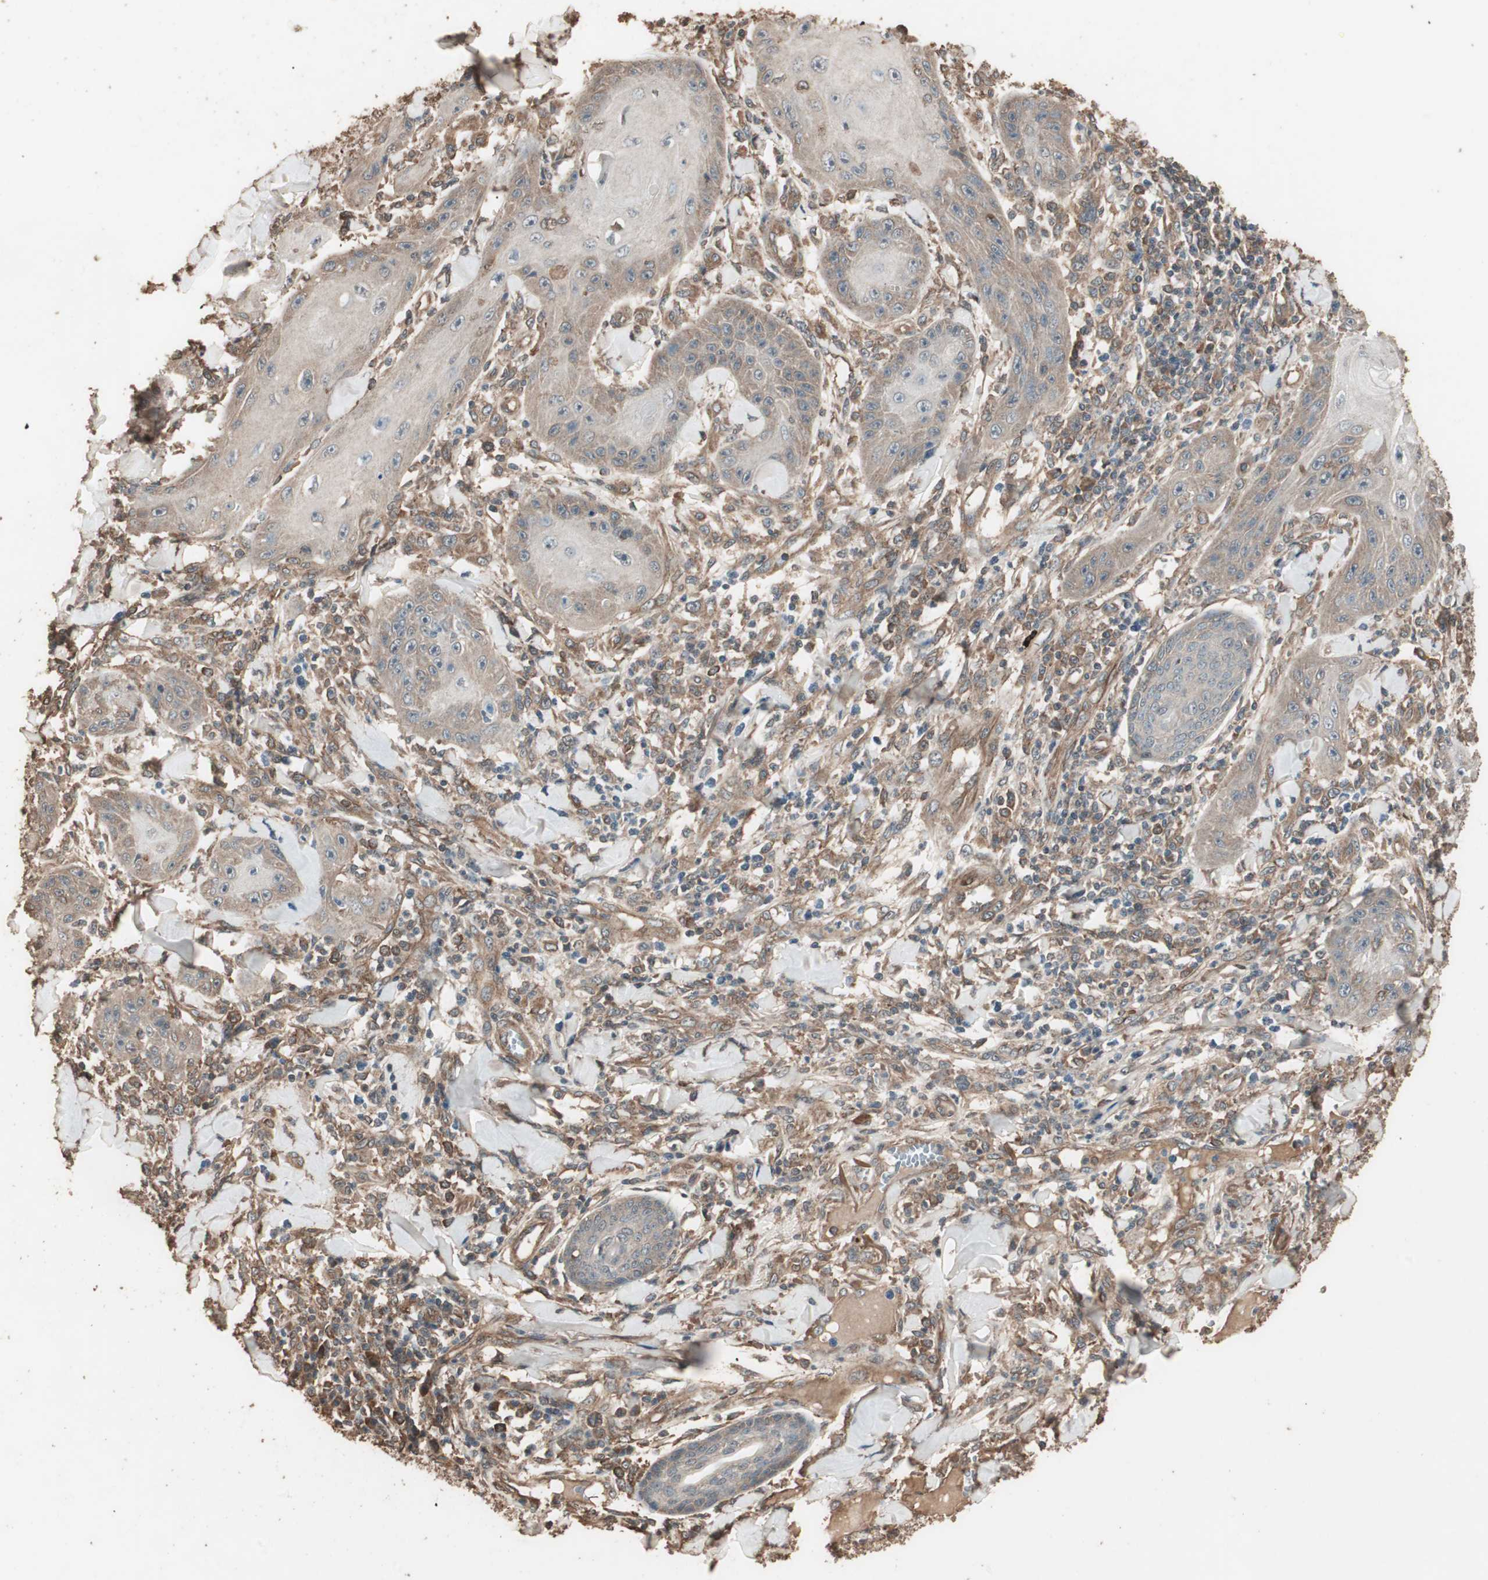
{"staining": {"intensity": "moderate", "quantity": "25%-75%", "location": "cytoplasmic/membranous"}, "tissue": "skin cancer", "cell_type": "Tumor cells", "image_type": "cancer", "snomed": [{"axis": "morphology", "description": "Squamous cell carcinoma, NOS"}, {"axis": "topography", "description": "Skin"}], "caption": "DAB (3,3'-diaminobenzidine) immunohistochemical staining of human skin cancer exhibits moderate cytoplasmic/membranous protein staining in about 25%-75% of tumor cells.", "gene": "CCN4", "patient": {"sex": "female", "age": 78}}